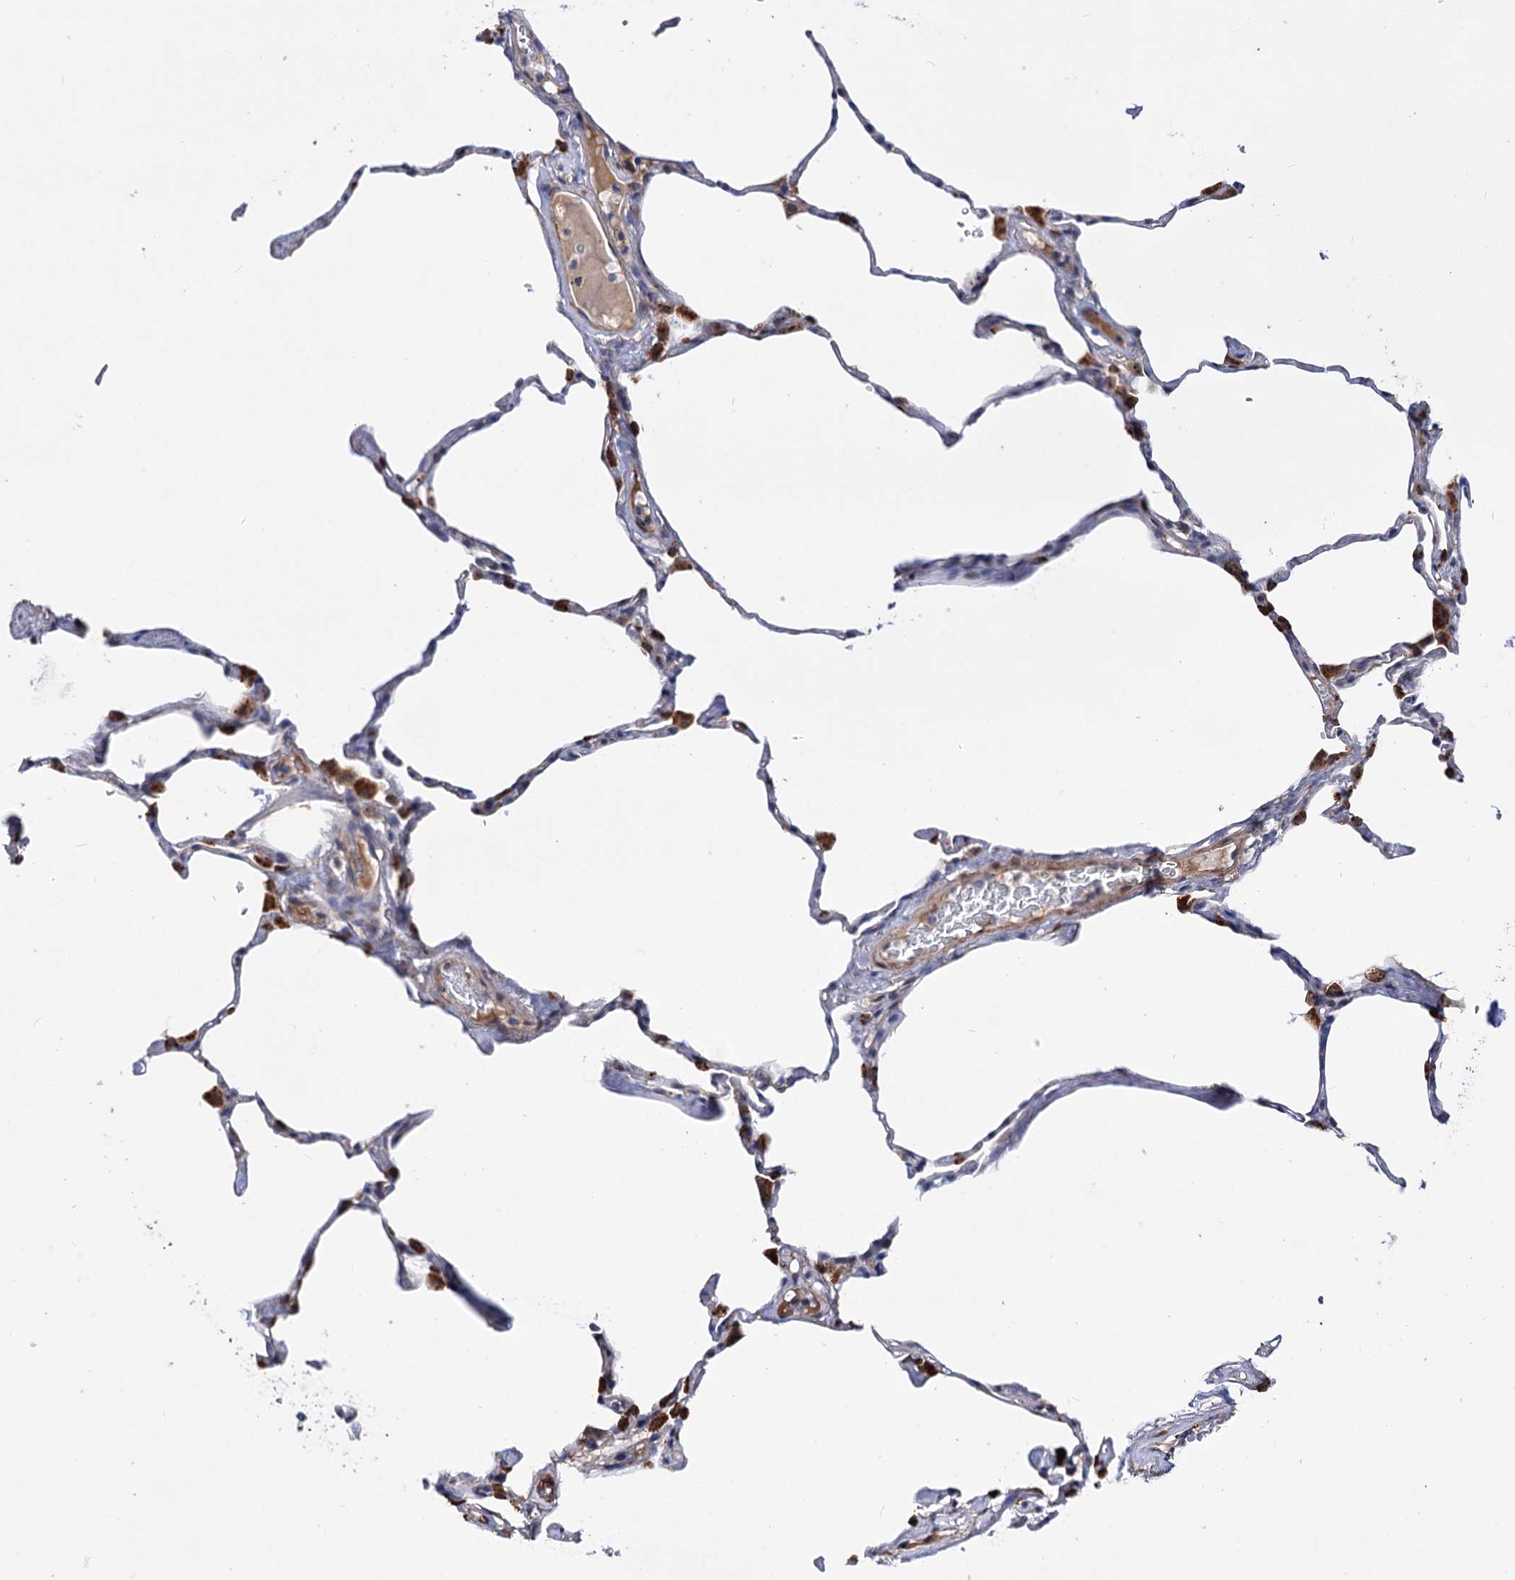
{"staining": {"intensity": "strong", "quantity": "25%-75%", "location": "cytoplasmic/membranous"}, "tissue": "lung", "cell_type": "Alveolar cells", "image_type": "normal", "snomed": [{"axis": "morphology", "description": "Normal tissue, NOS"}, {"axis": "topography", "description": "Lung"}], "caption": "A histopathology image of human lung stained for a protein displays strong cytoplasmic/membranous brown staining in alveolar cells. The protein of interest is shown in brown color, while the nuclei are stained blue.", "gene": "C11orf96", "patient": {"sex": "male", "age": 65}}